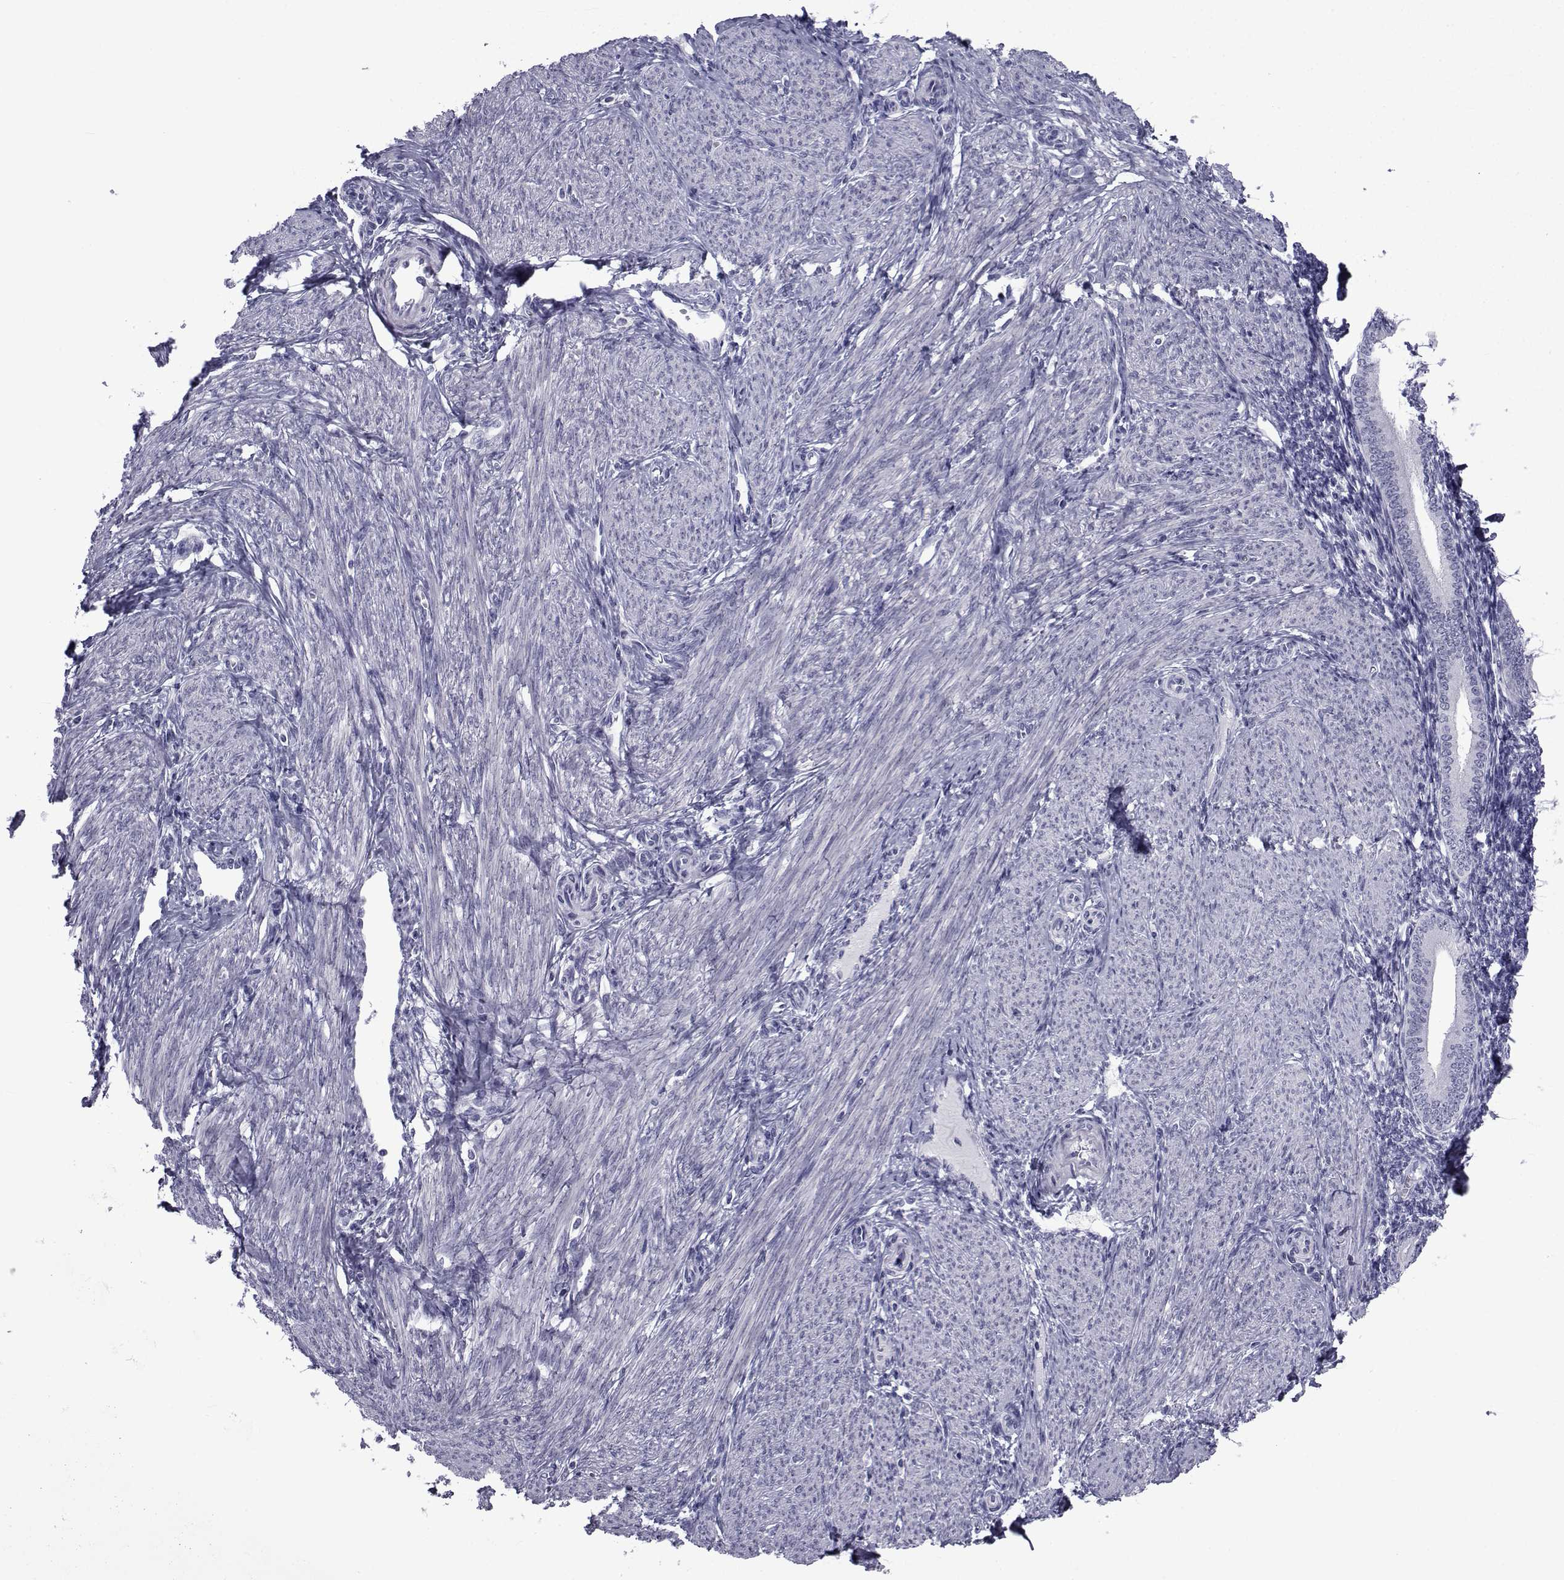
{"staining": {"intensity": "negative", "quantity": "none", "location": "none"}, "tissue": "endometrium", "cell_type": "Cells in endometrial stroma", "image_type": "normal", "snomed": [{"axis": "morphology", "description": "Normal tissue, NOS"}, {"axis": "topography", "description": "Endometrium"}], "caption": "The image shows no significant positivity in cells in endometrial stroma of endometrium.", "gene": "PDE6G", "patient": {"sex": "female", "age": 39}}